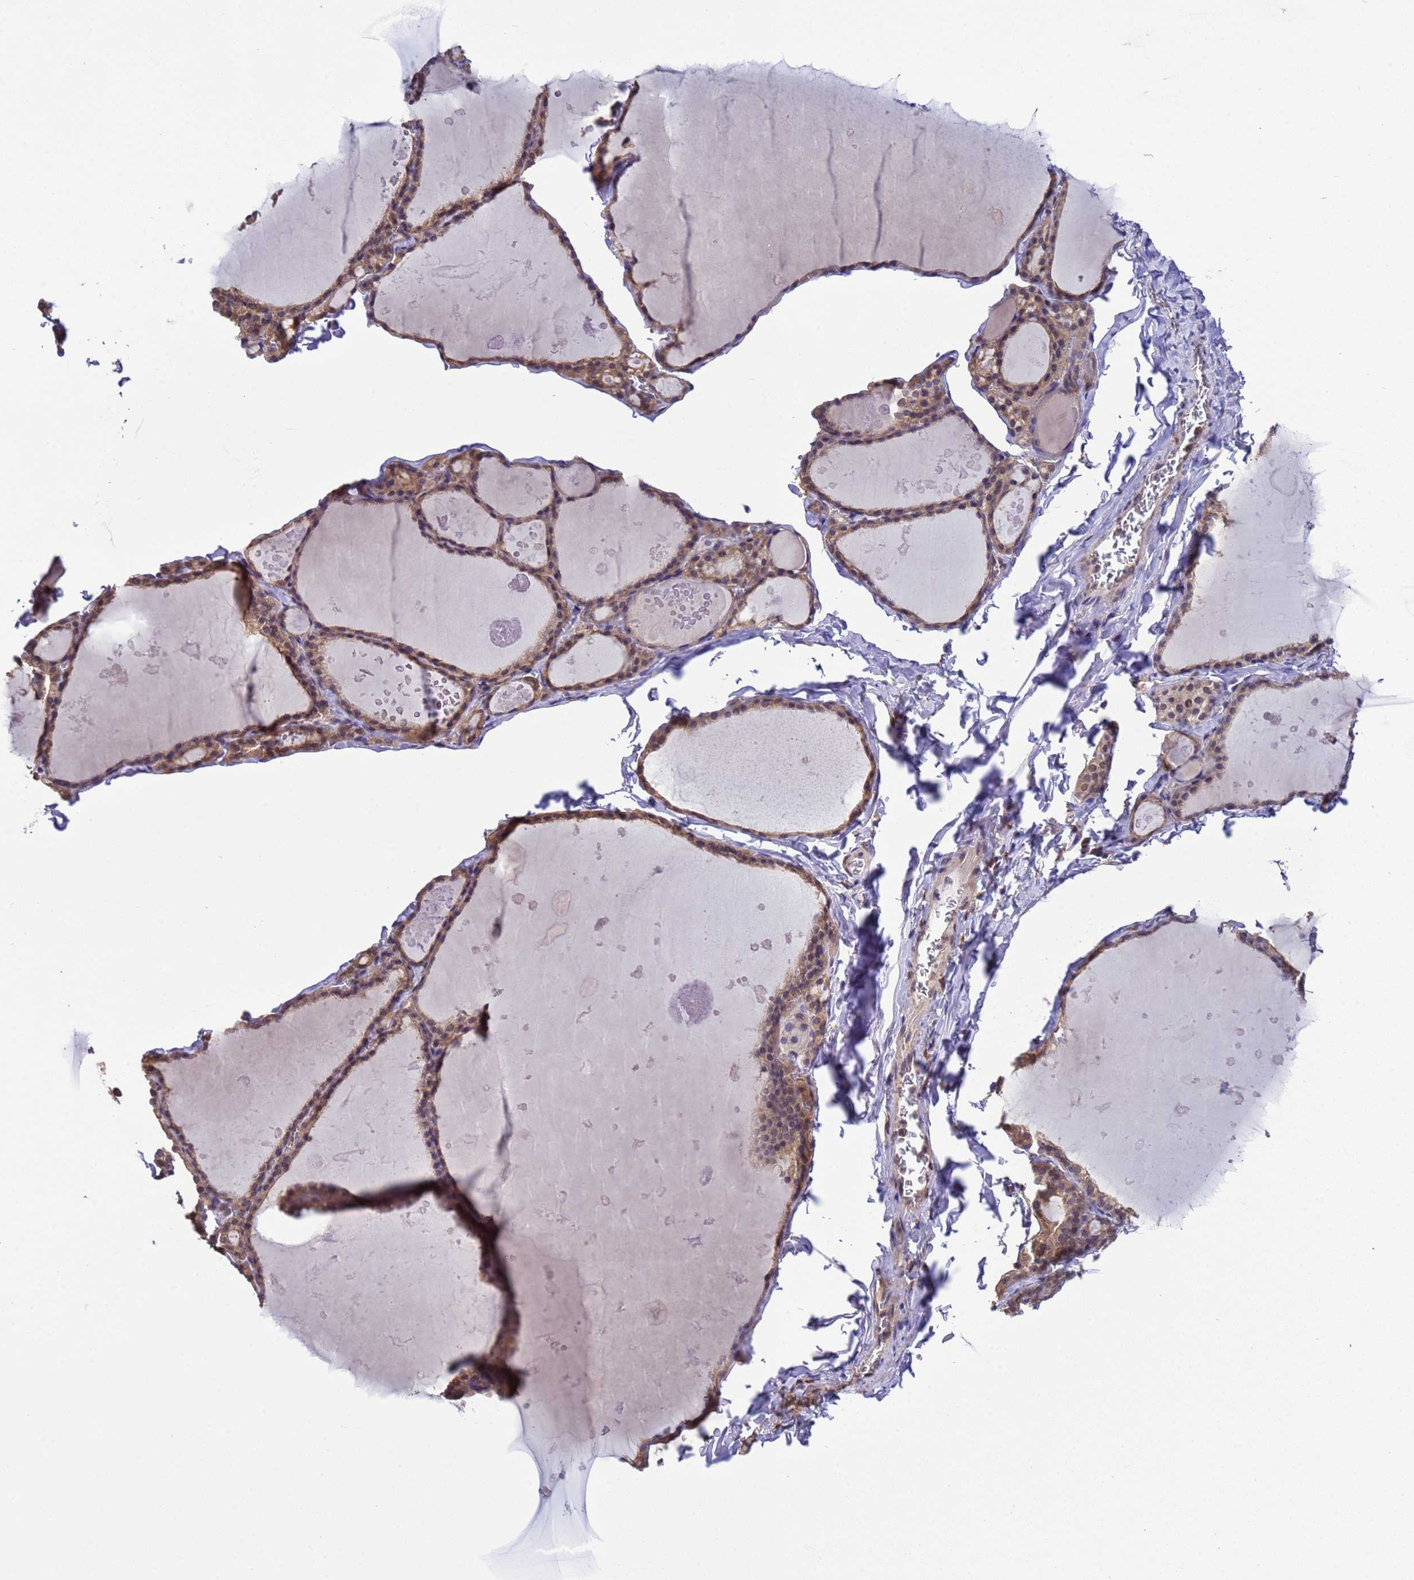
{"staining": {"intensity": "weak", "quantity": ">75%", "location": "cytoplasmic/membranous"}, "tissue": "thyroid gland", "cell_type": "Glandular cells", "image_type": "normal", "snomed": [{"axis": "morphology", "description": "Normal tissue, NOS"}, {"axis": "topography", "description": "Thyroid gland"}], "caption": "Brown immunohistochemical staining in unremarkable human thyroid gland reveals weak cytoplasmic/membranous expression in about >75% of glandular cells.", "gene": "ZFP69B", "patient": {"sex": "male", "age": 56}}